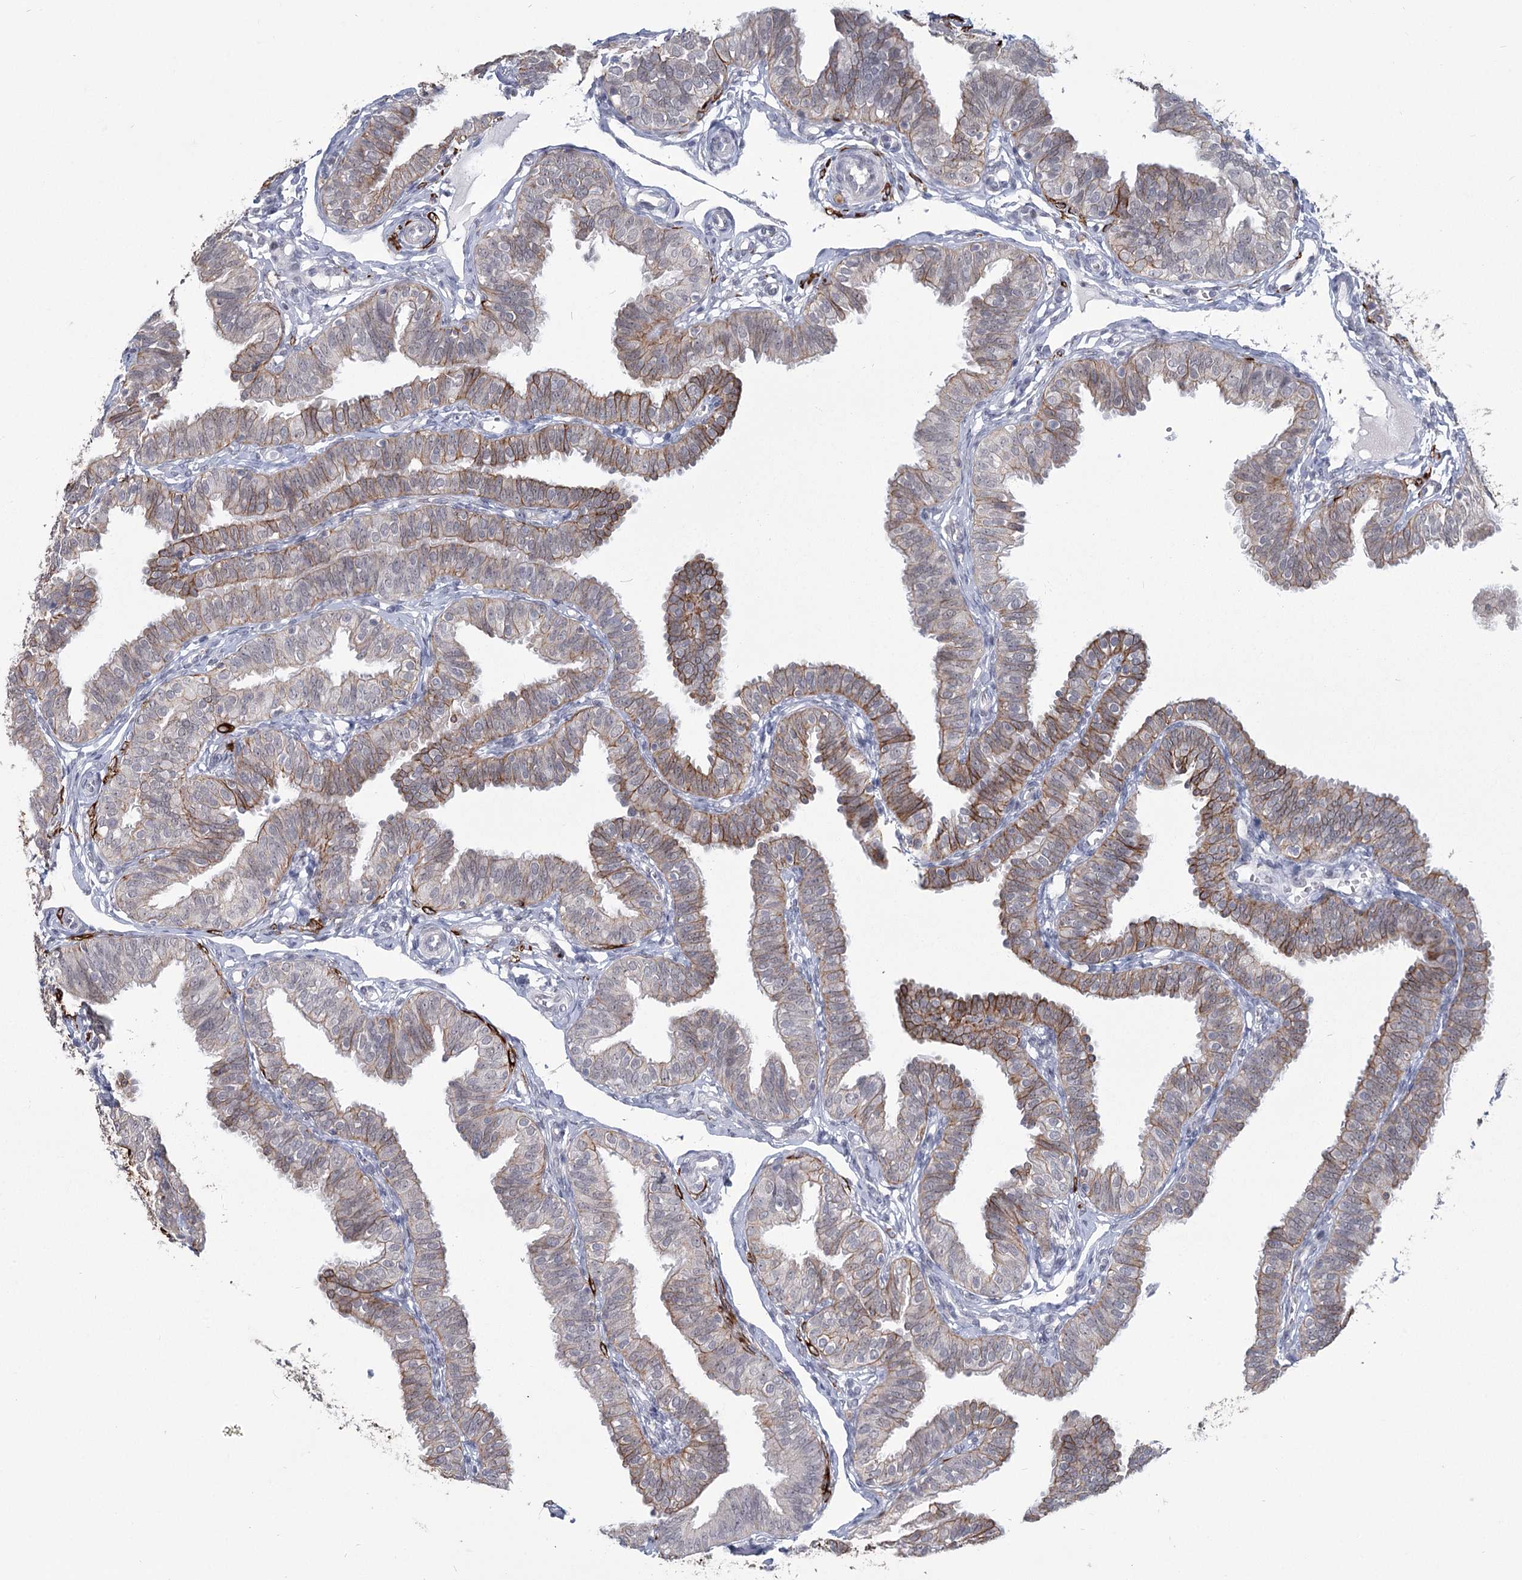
{"staining": {"intensity": "moderate", "quantity": "25%-75%", "location": "cytoplasmic/membranous"}, "tissue": "fallopian tube", "cell_type": "Glandular cells", "image_type": "normal", "snomed": [{"axis": "morphology", "description": "Normal tissue, NOS"}, {"axis": "topography", "description": "Fallopian tube"}], "caption": "A micrograph of fallopian tube stained for a protein displays moderate cytoplasmic/membranous brown staining in glandular cells. The protein of interest is stained brown, and the nuclei are stained in blue (DAB (3,3'-diaminobenzidine) IHC with brightfield microscopy, high magnification).", "gene": "TMEM70", "patient": {"sex": "female", "age": 35}}